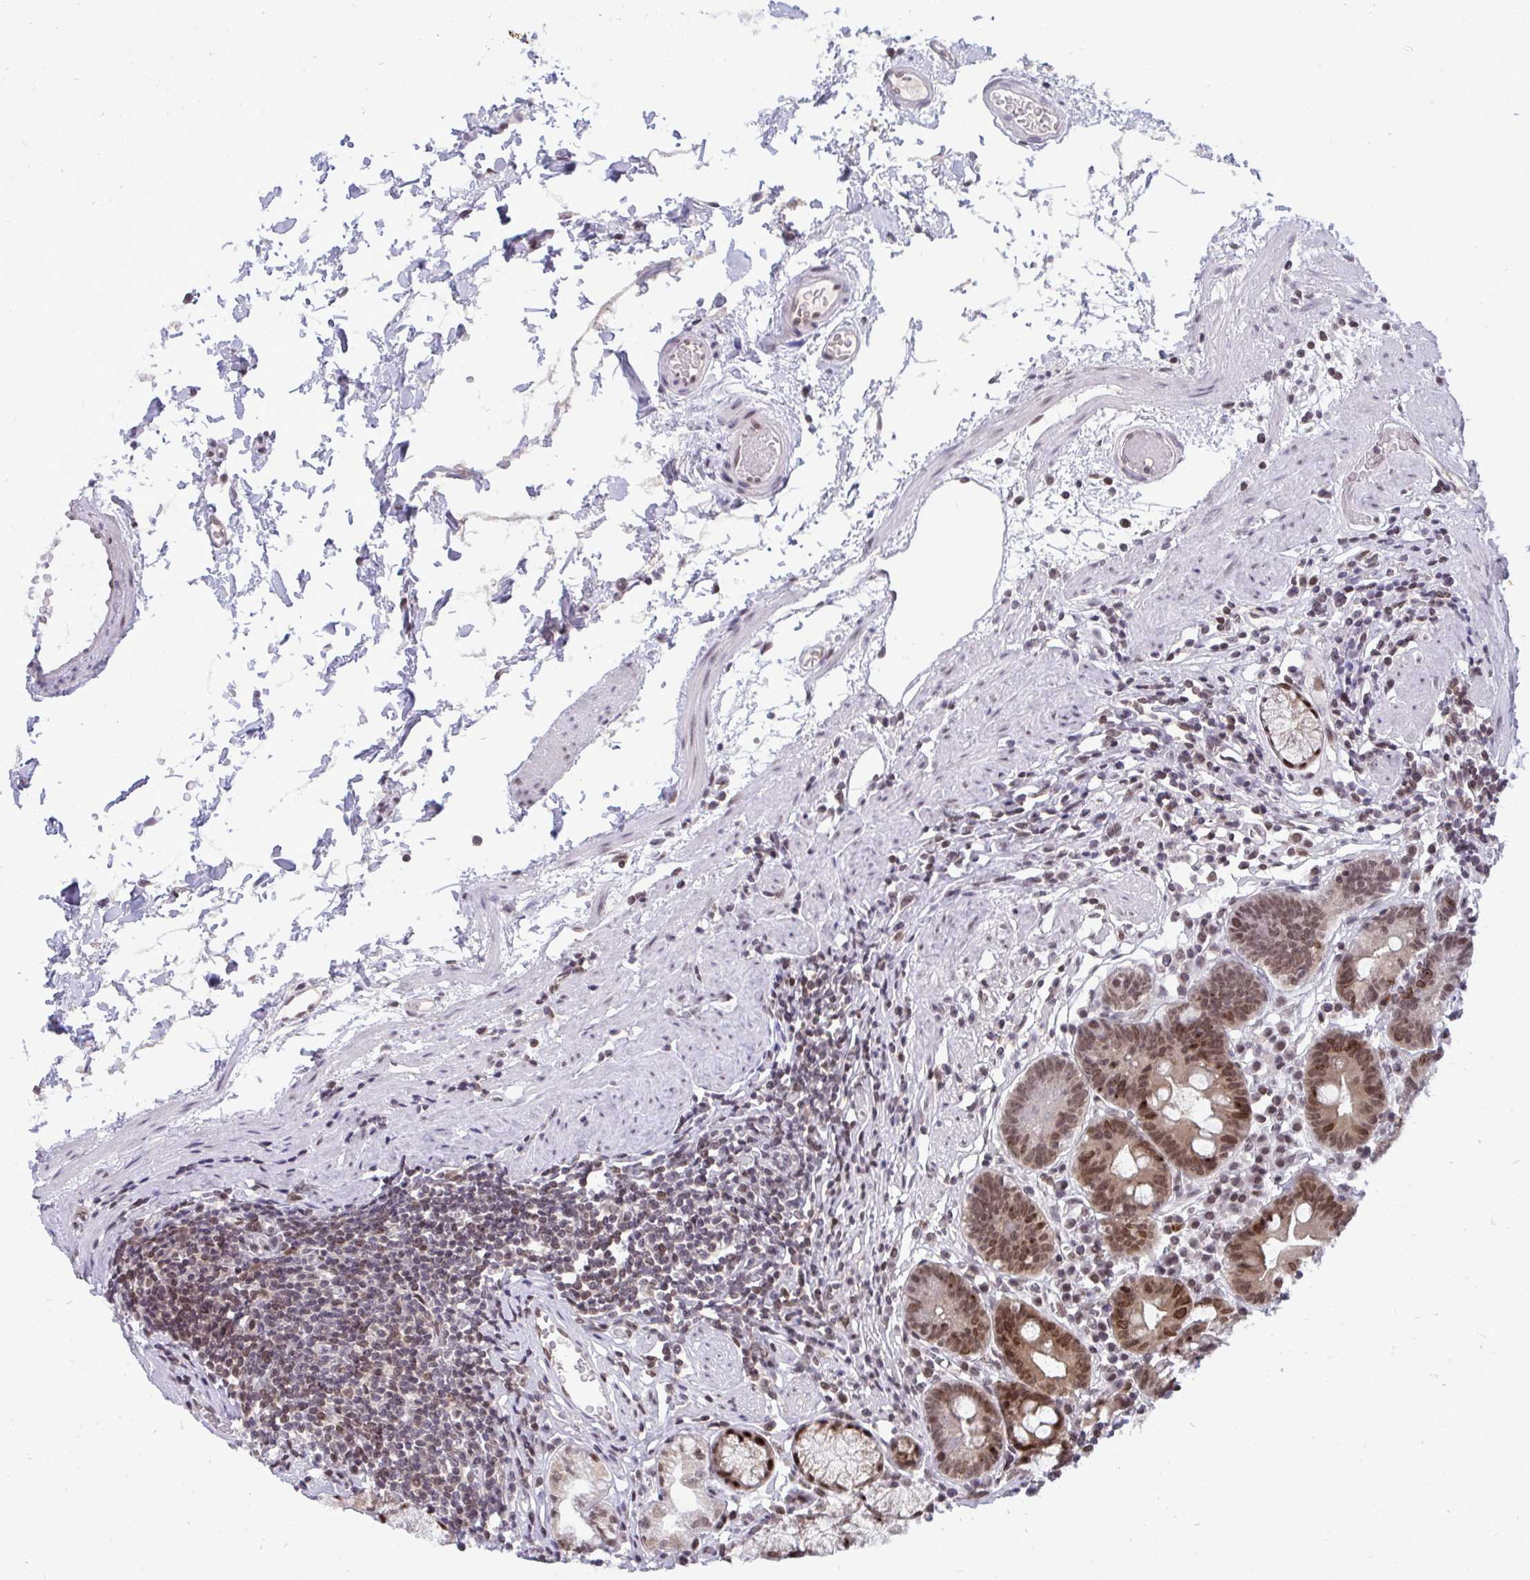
{"staining": {"intensity": "moderate", "quantity": ">75%", "location": "nuclear"}, "tissue": "stomach", "cell_type": "Glandular cells", "image_type": "normal", "snomed": [{"axis": "morphology", "description": "Normal tissue, NOS"}, {"axis": "topography", "description": "Stomach"}], "caption": "IHC micrograph of unremarkable stomach: human stomach stained using immunohistochemistry demonstrates medium levels of moderate protein expression localized specifically in the nuclear of glandular cells, appearing as a nuclear brown color.", "gene": "JPT1", "patient": {"sex": "male", "age": 55}}